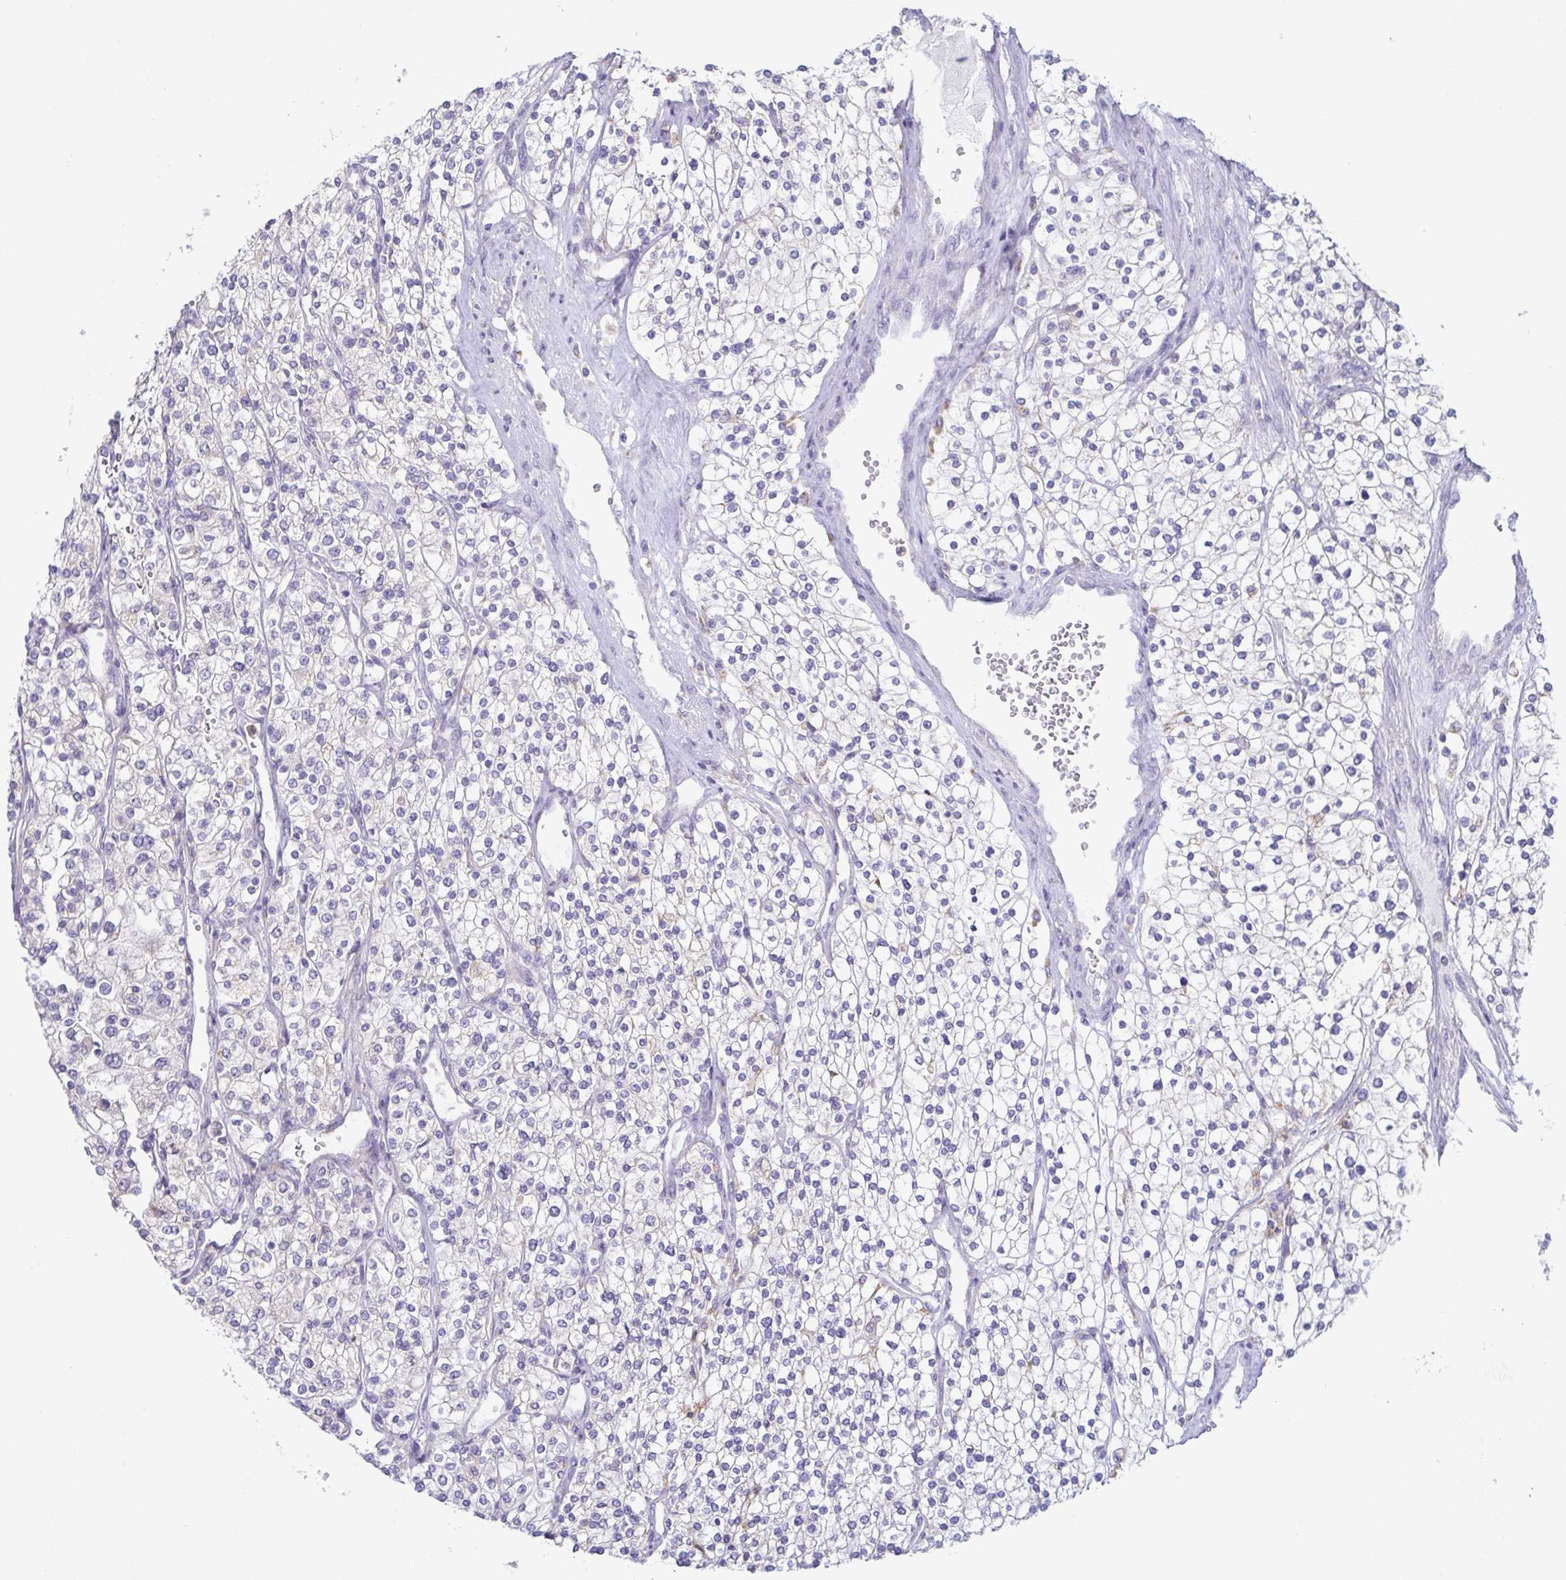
{"staining": {"intensity": "negative", "quantity": "none", "location": "none"}, "tissue": "renal cancer", "cell_type": "Tumor cells", "image_type": "cancer", "snomed": [{"axis": "morphology", "description": "Adenocarcinoma, NOS"}, {"axis": "topography", "description": "Kidney"}], "caption": "Tumor cells are negative for brown protein staining in adenocarcinoma (renal).", "gene": "ATP6V1G2", "patient": {"sex": "male", "age": 80}}